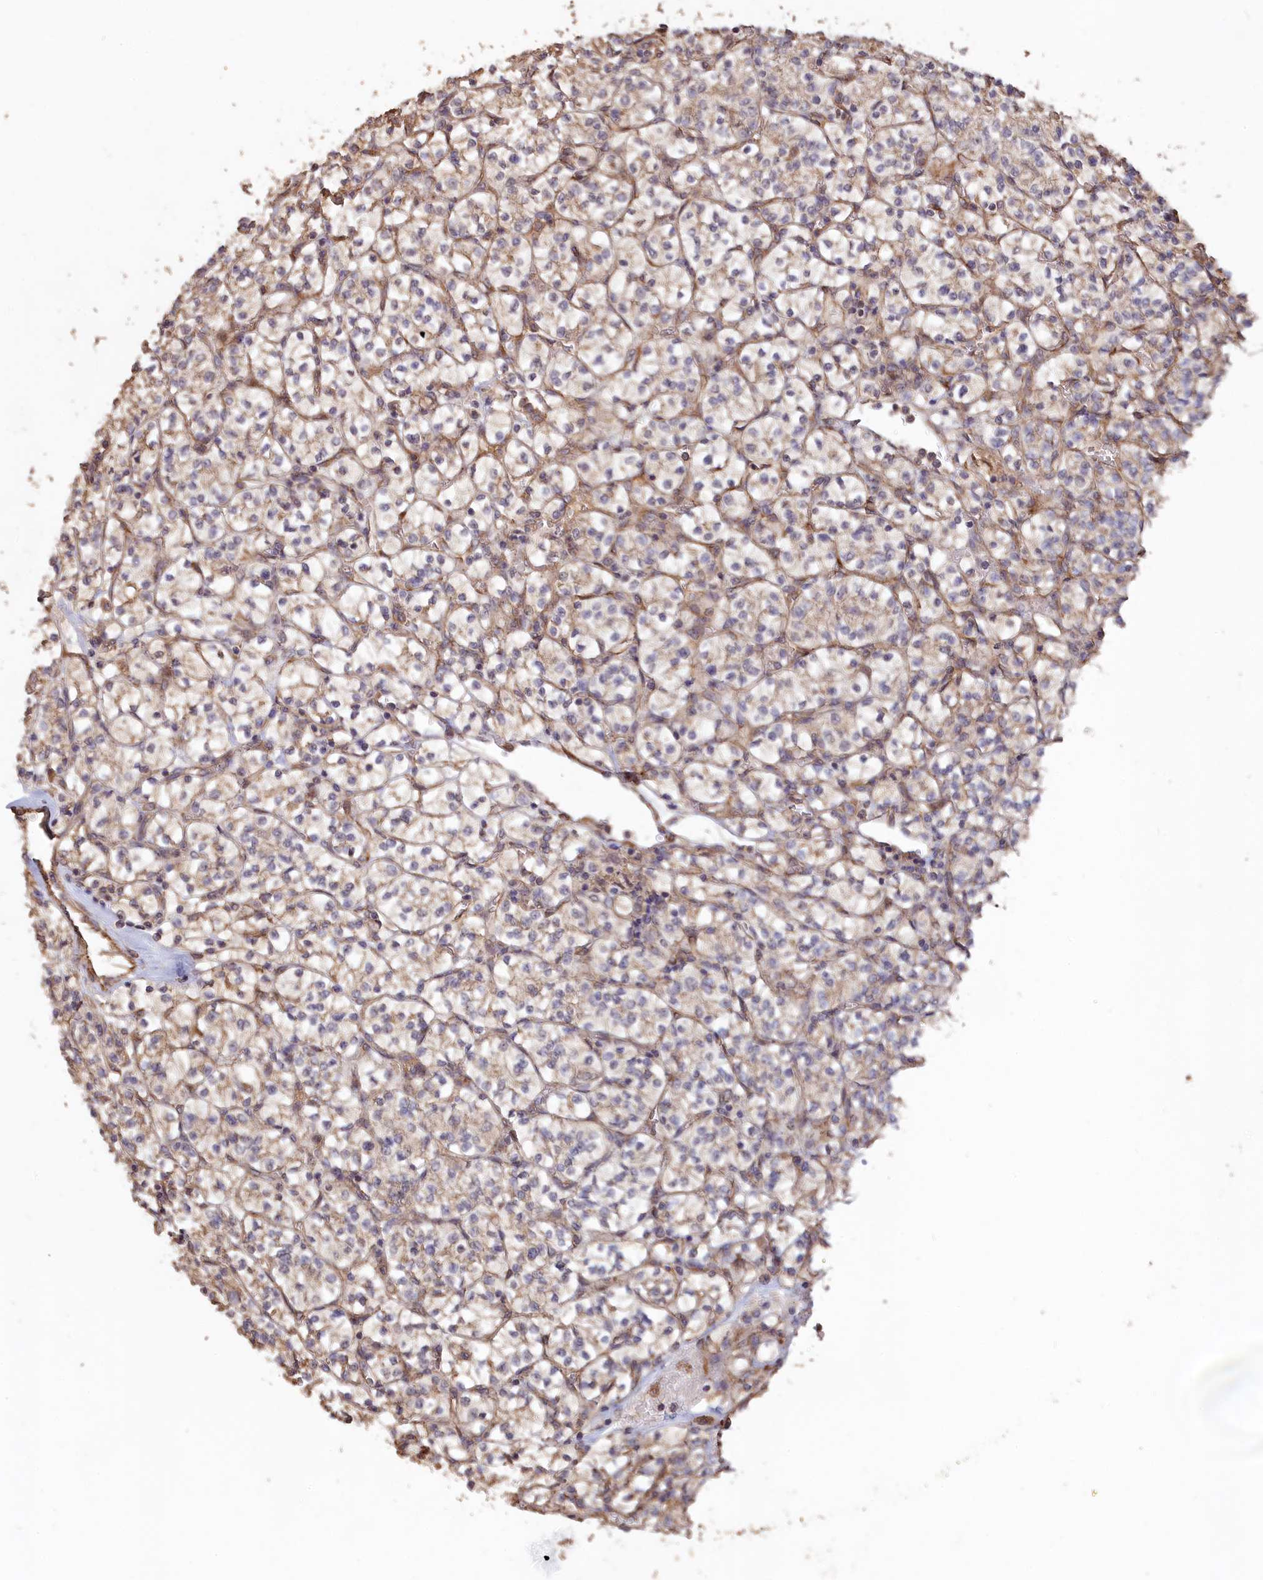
{"staining": {"intensity": "weak", "quantity": "<25%", "location": "cytoplasmic/membranous"}, "tissue": "renal cancer", "cell_type": "Tumor cells", "image_type": "cancer", "snomed": [{"axis": "morphology", "description": "Adenocarcinoma, NOS"}, {"axis": "topography", "description": "Kidney"}], "caption": "High magnification brightfield microscopy of renal cancer stained with DAB (3,3'-diaminobenzidine) (brown) and counterstained with hematoxylin (blue): tumor cells show no significant expression.", "gene": "LAYN", "patient": {"sex": "female", "age": 64}}